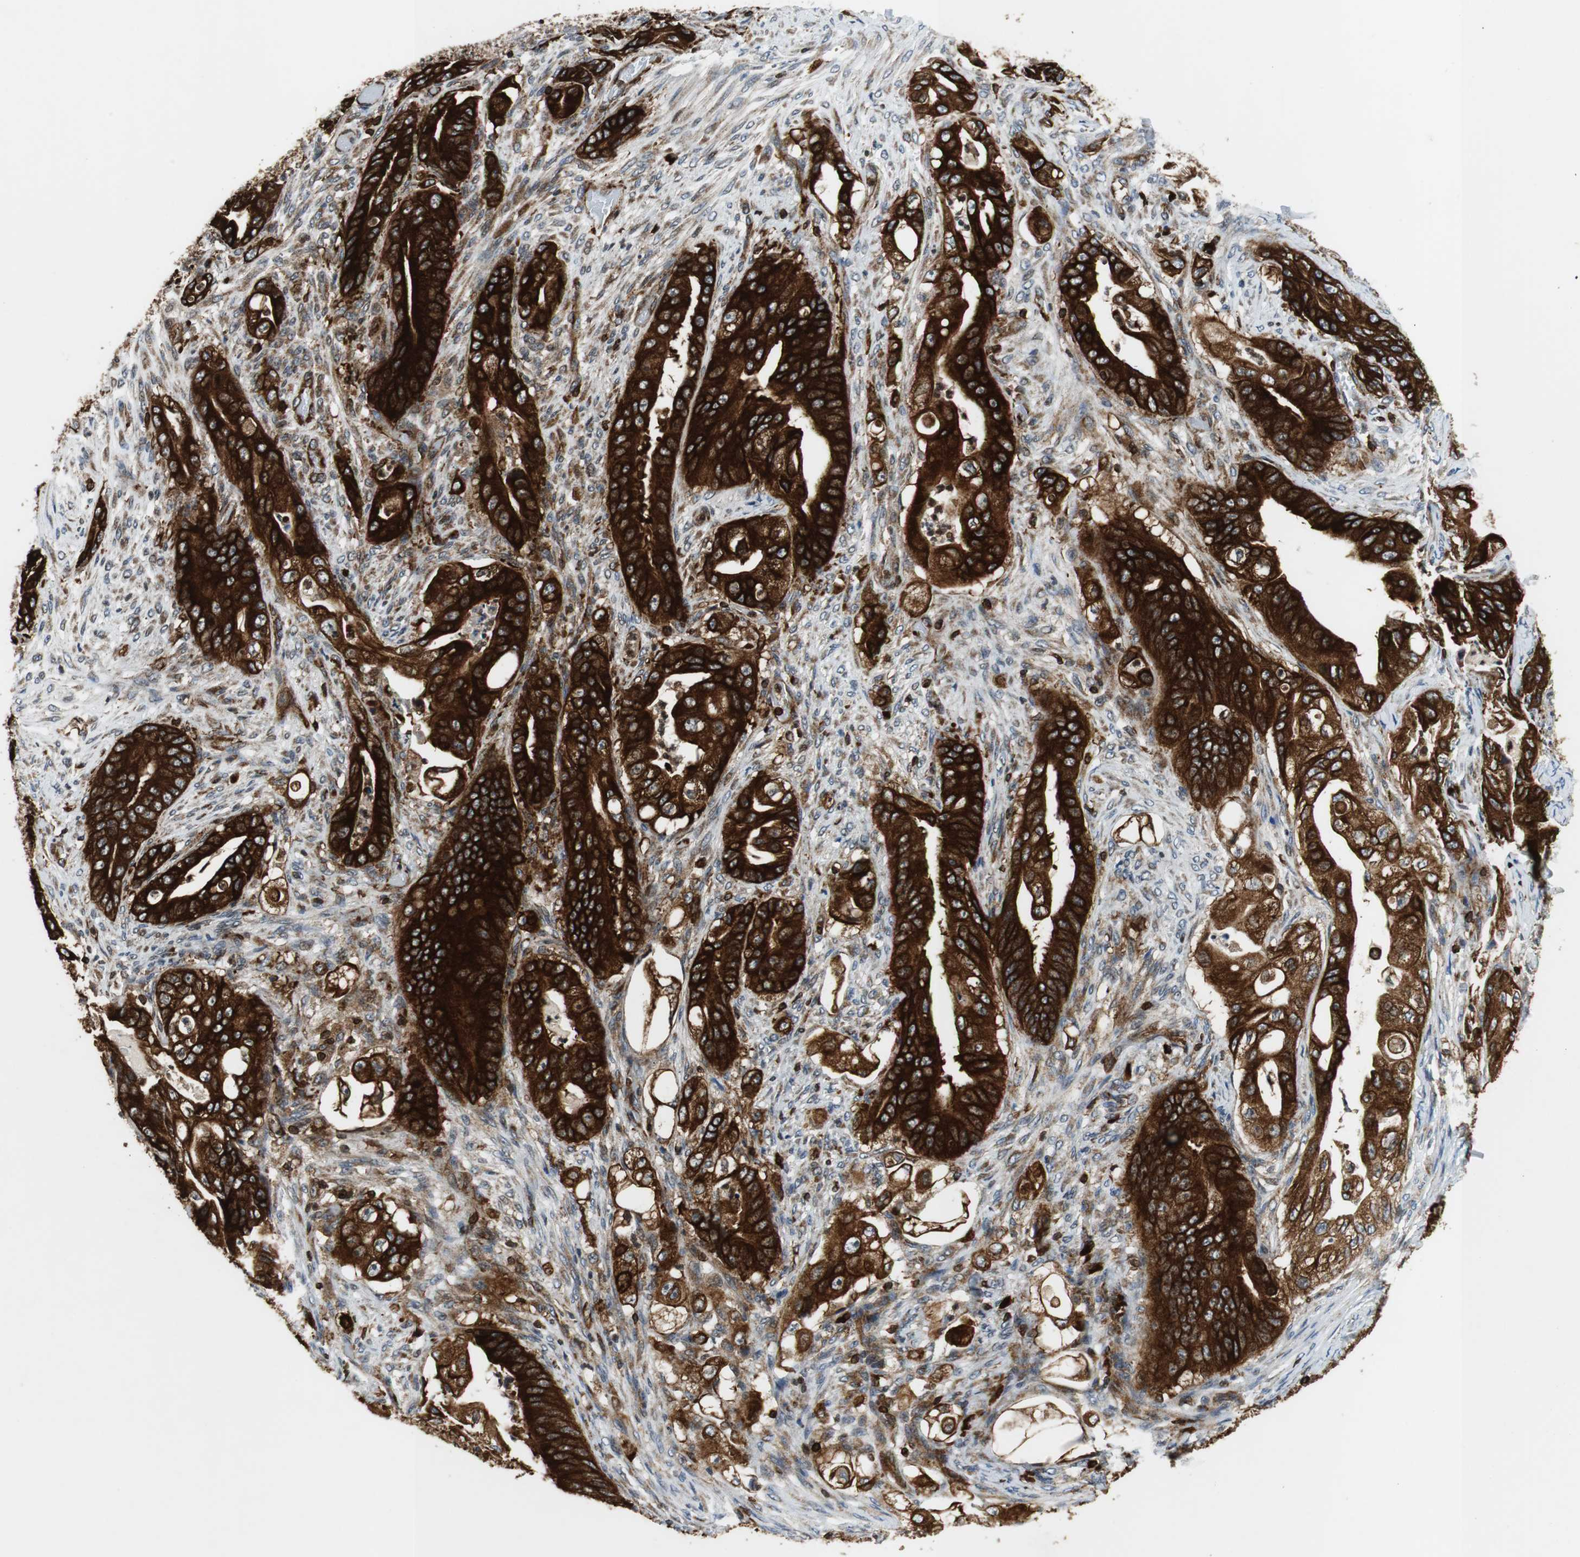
{"staining": {"intensity": "strong", "quantity": ">75%", "location": "cytoplasmic/membranous"}, "tissue": "stomach cancer", "cell_type": "Tumor cells", "image_type": "cancer", "snomed": [{"axis": "morphology", "description": "Adenocarcinoma, NOS"}, {"axis": "topography", "description": "Stomach"}], "caption": "There is high levels of strong cytoplasmic/membranous staining in tumor cells of adenocarcinoma (stomach), as demonstrated by immunohistochemical staining (brown color).", "gene": "TUBA4A", "patient": {"sex": "female", "age": 73}}